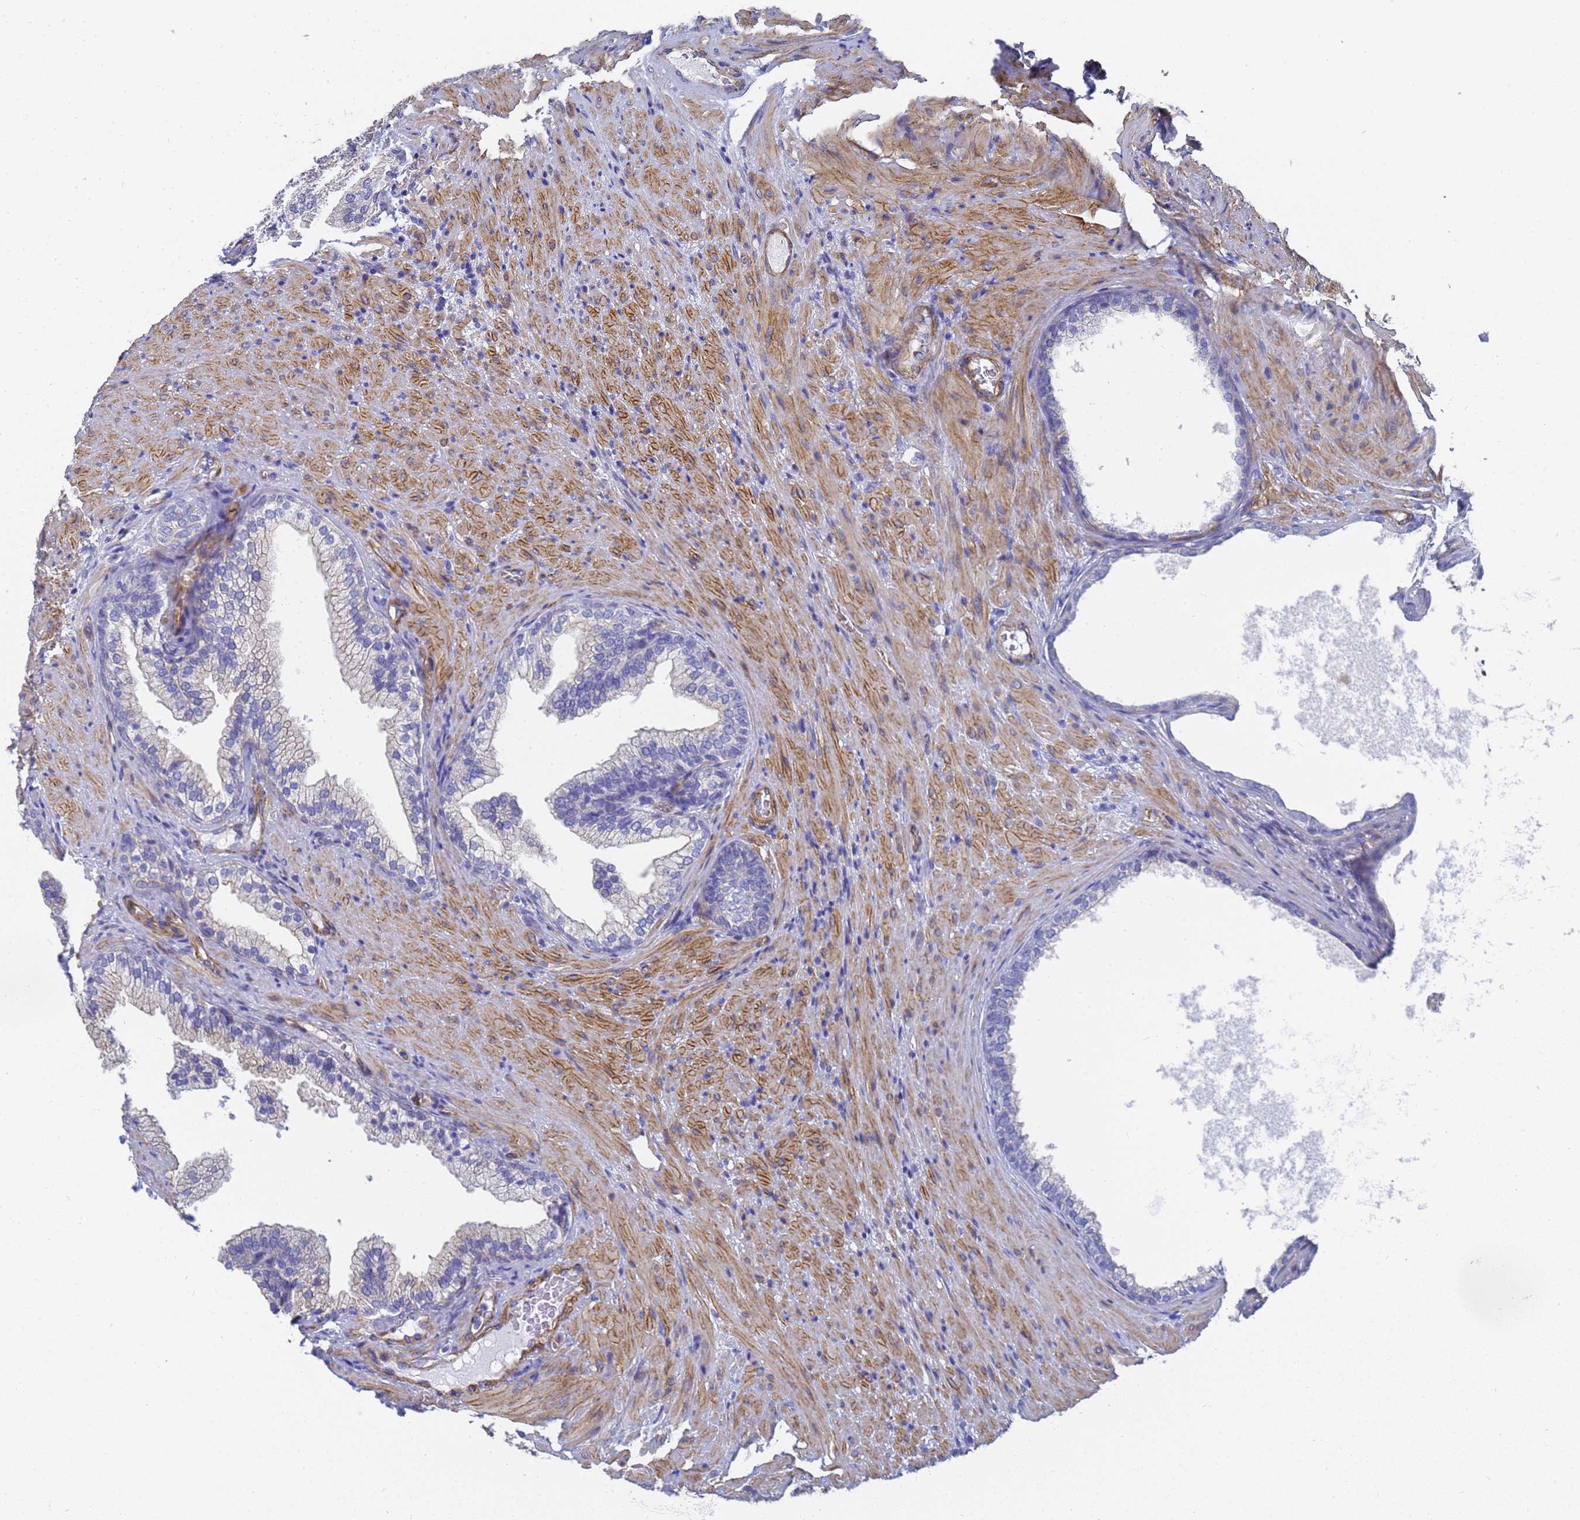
{"staining": {"intensity": "negative", "quantity": "none", "location": "none"}, "tissue": "prostate", "cell_type": "Glandular cells", "image_type": "normal", "snomed": [{"axis": "morphology", "description": "Normal tissue, NOS"}, {"axis": "topography", "description": "Prostate"}], "caption": "High power microscopy histopathology image of an immunohistochemistry image of normal prostate, revealing no significant staining in glandular cells.", "gene": "ENSG00000198211", "patient": {"sex": "male", "age": 76}}